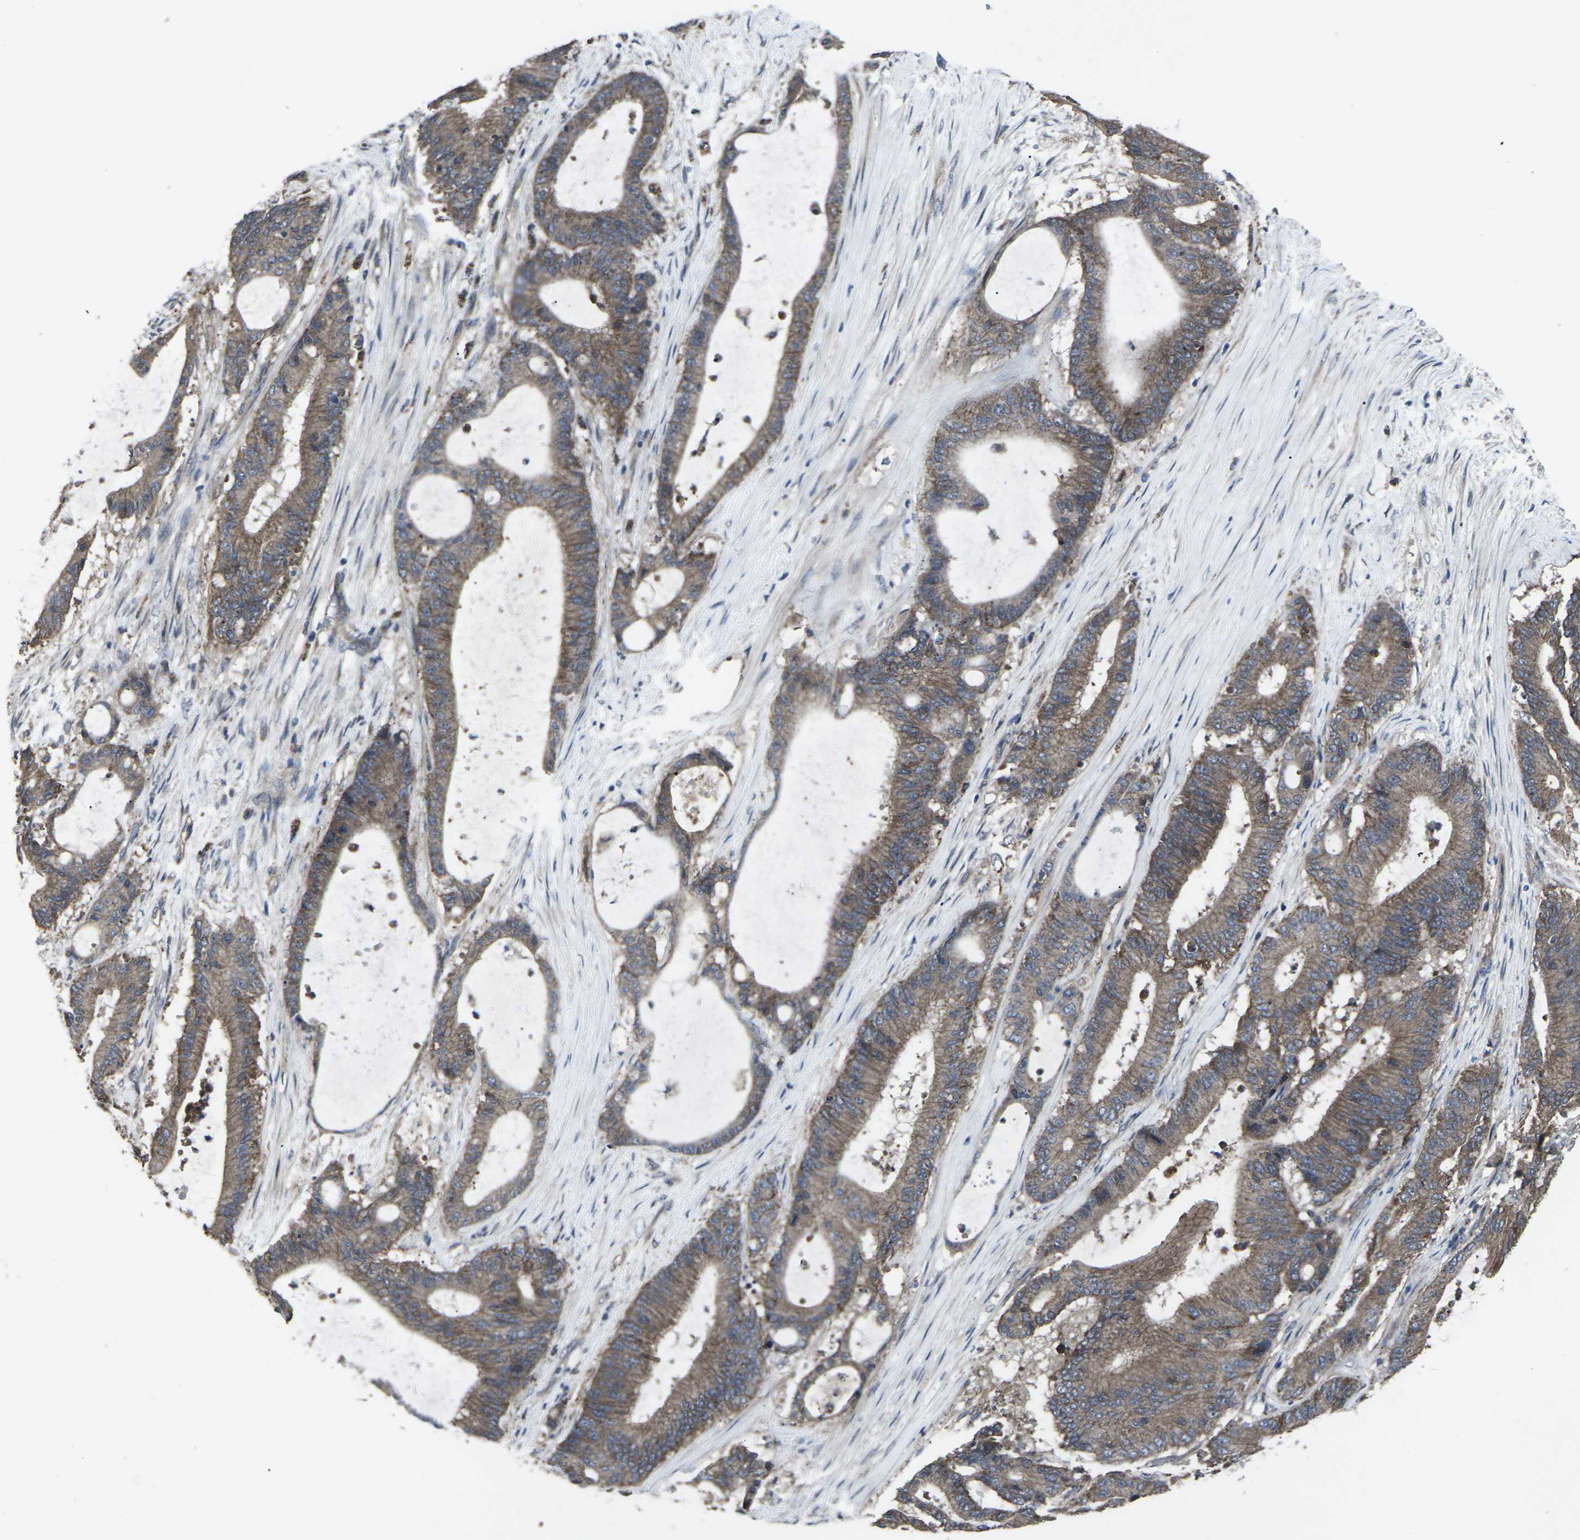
{"staining": {"intensity": "moderate", "quantity": ">75%", "location": "cytoplasmic/membranous"}, "tissue": "liver cancer", "cell_type": "Tumor cells", "image_type": "cancer", "snomed": [{"axis": "morphology", "description": "Cholangiocarcinoma"}, {"axis": "topography", "description": "Liver"}], "caption": "Liver cholangiocarcinoma stained with a protein marker displays moderate staining in tumor cells.", "gene": "MAPKAPK2", "patient": {"sex": "female", "age": 73}}